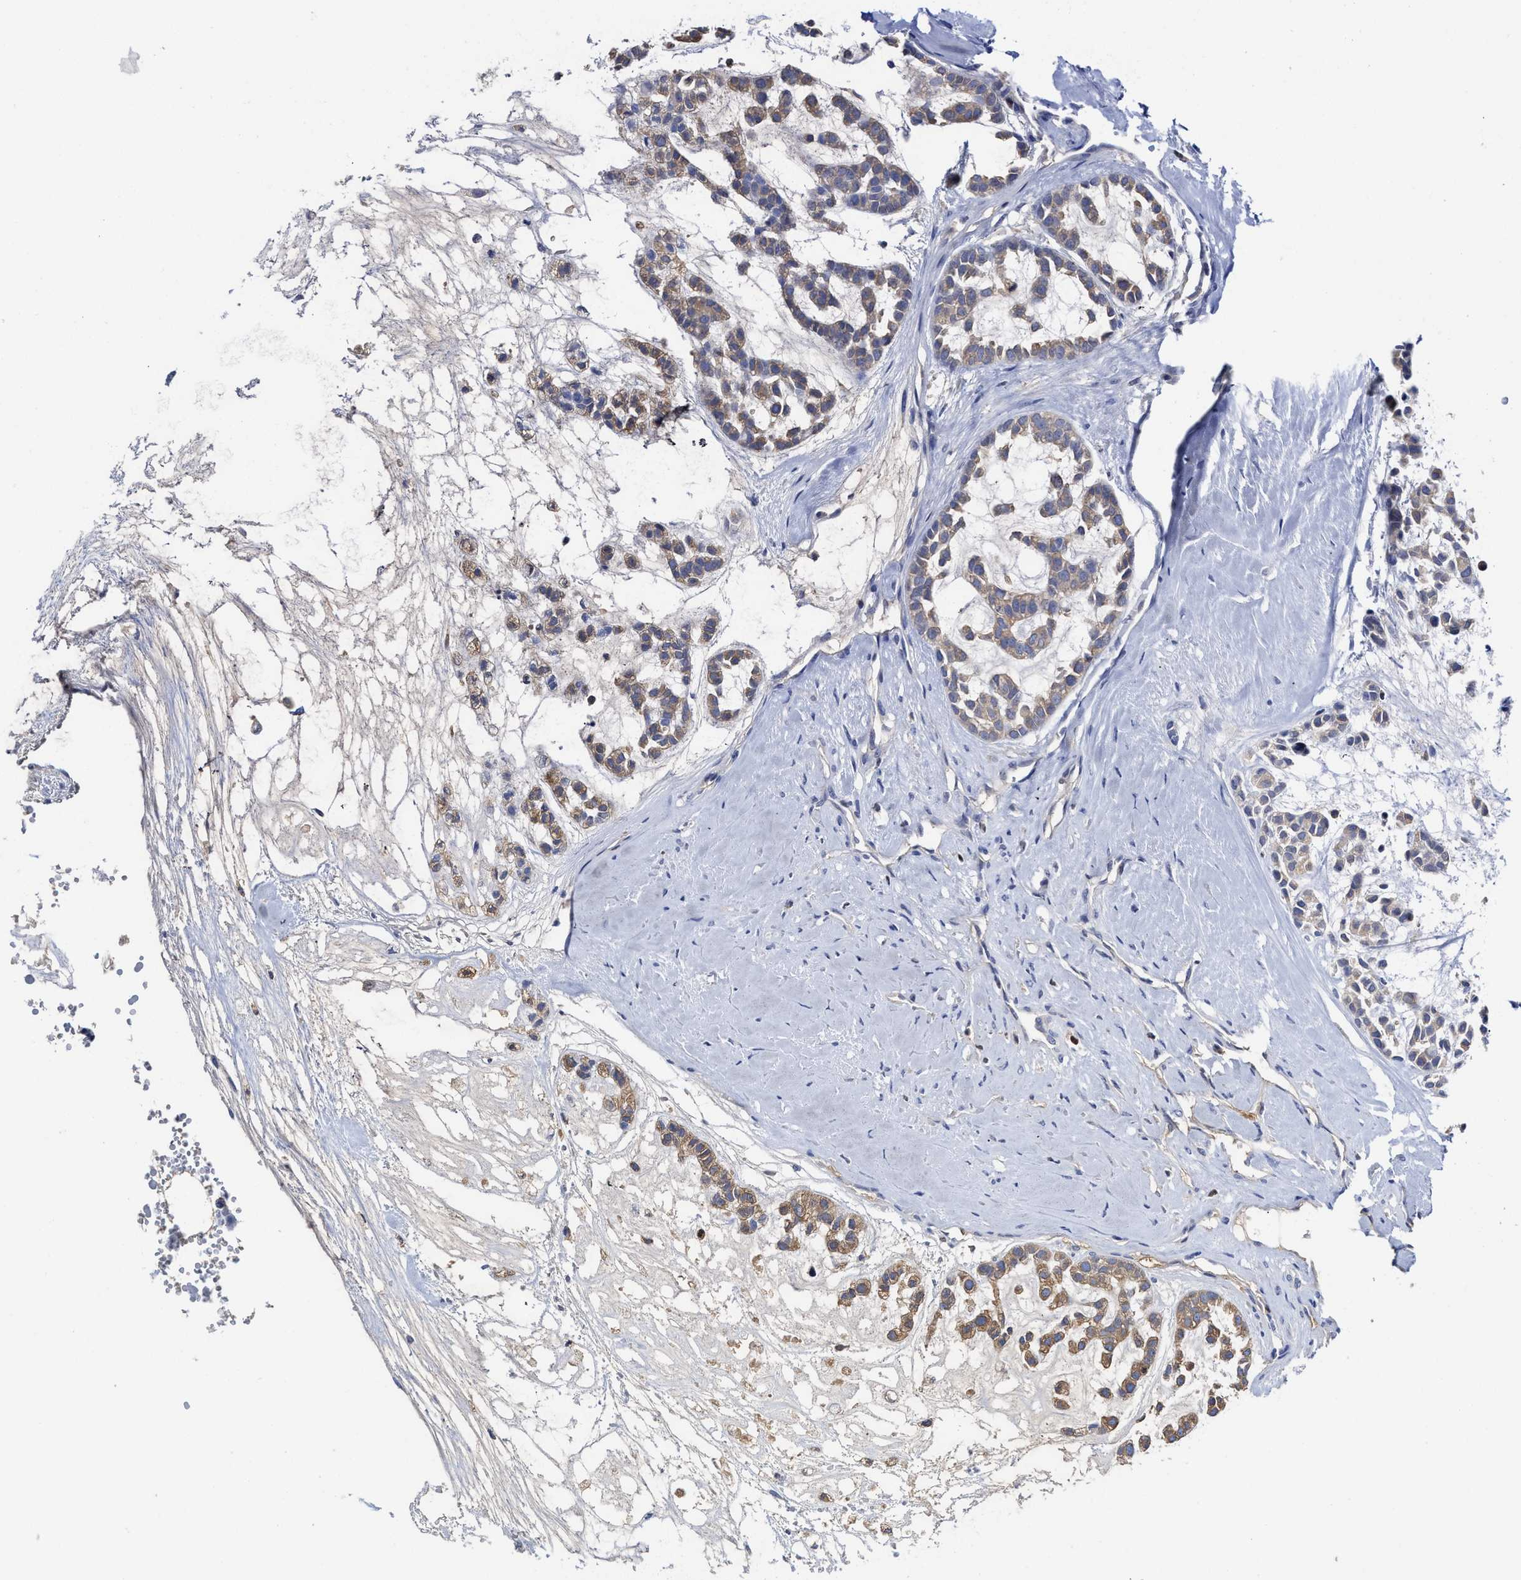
{"staining": {"intensity": "moderate", "quantity": ">75%", "location": "cytoplasmic/membranous"}, "tissue": "head and neck cancer", "cell_type": "Tumor cells", "image_type": "cancer", "snomed": [{"axis": "morphology", "description": "Adenocarcinoma, NOS"}, {"axis": "morphology", "description": "Adenoma, NOS"}, {"axis": "topography", "description": "Head-Neck"}], "caption": "Head and neck adenocarcinoma stained for a protein (brown) reveals moderate cytoplasmic/membranous positive expression in about >75% of tumor cells.", "gene": "C2", "patient": {"sex": "female", "age": 55}}